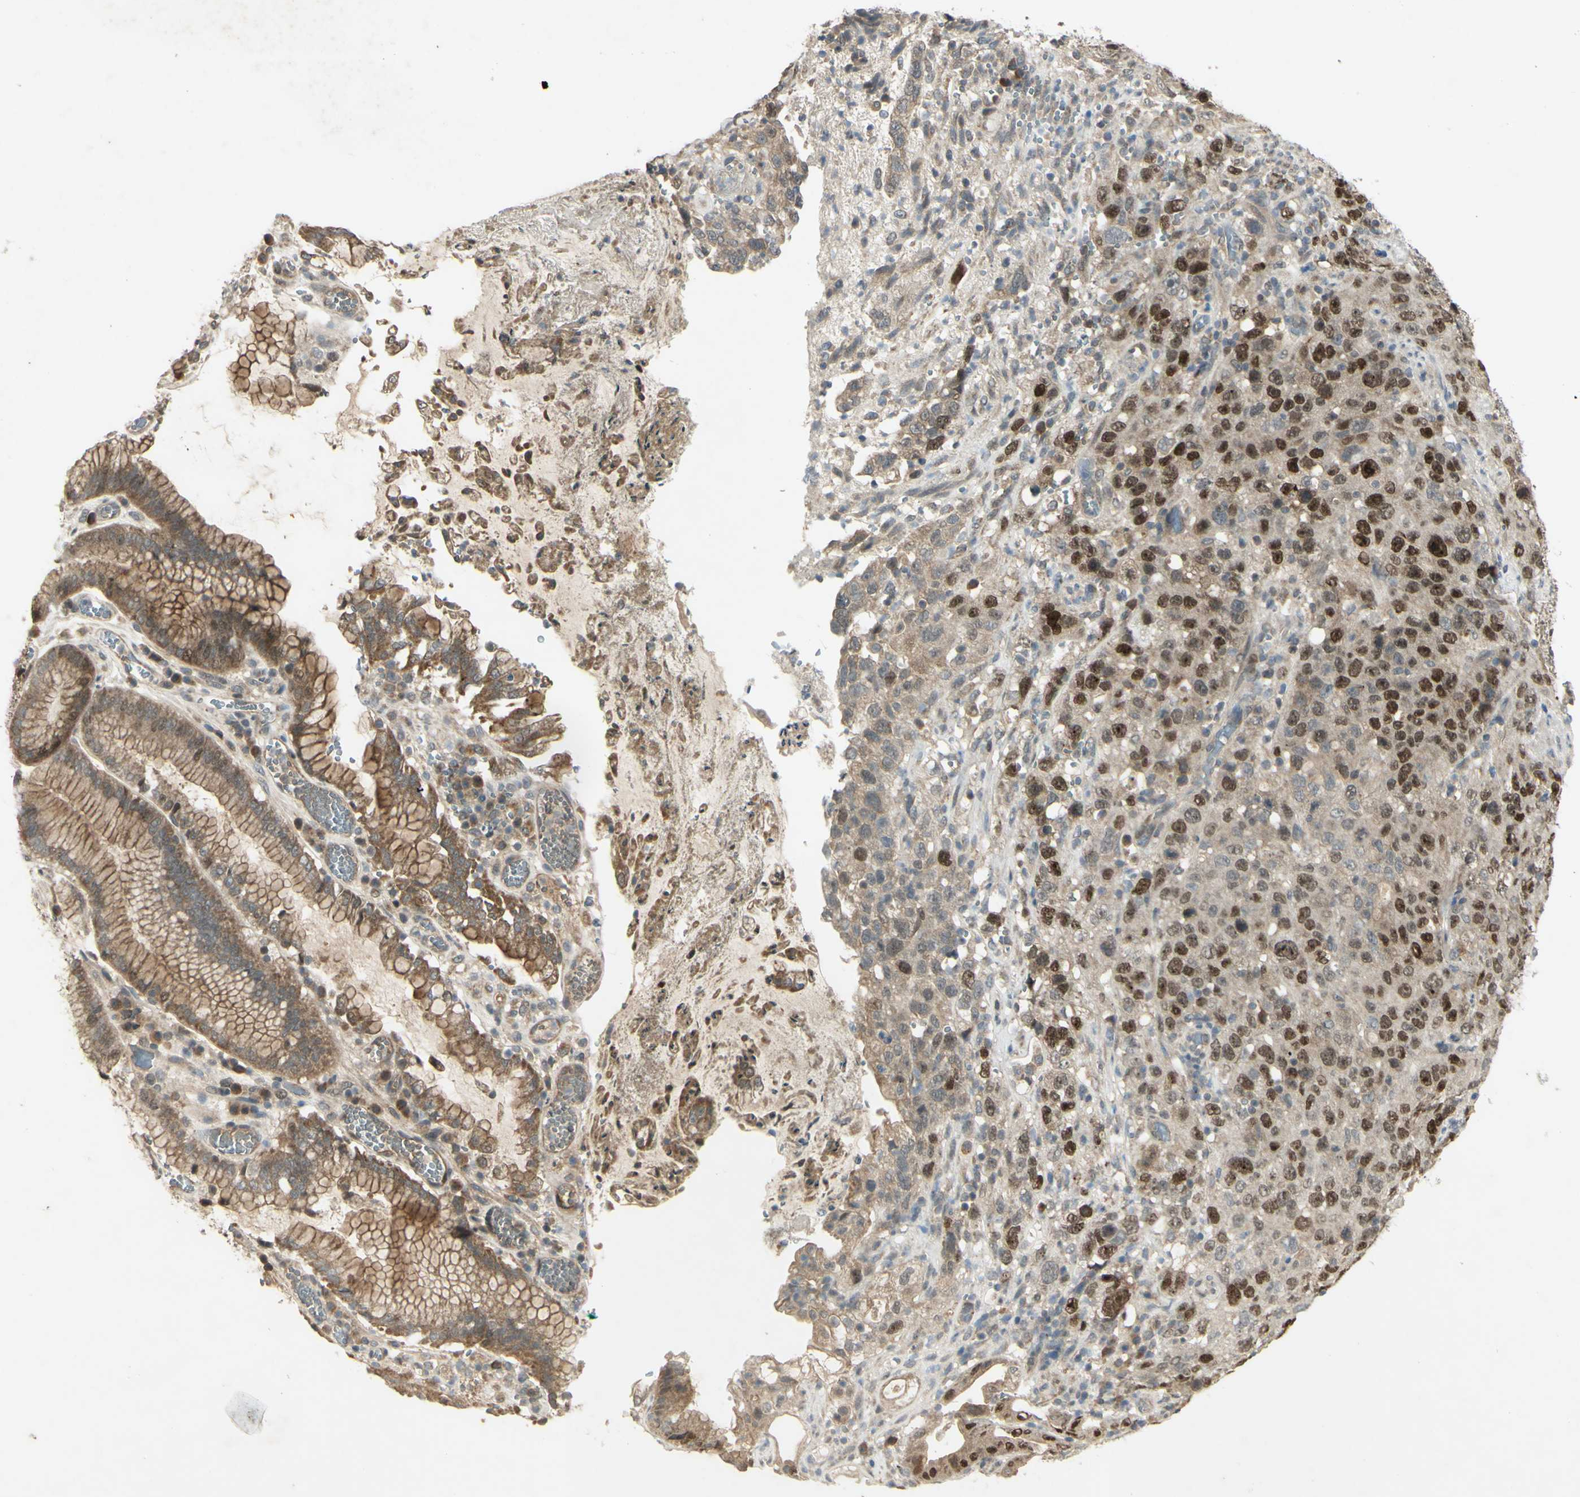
{"staining": {"intensity": "strong", "quantity": "25%-75%", "location": "nuclear"}, "tissue": "stomach cancer", "cell_type": "Tumor cells", "image_type": "cancer", "snomed": [{"axis": "morphology", "description": "Normal tissue, NOS"}, {"axis": "morphology", "description": "Adenocarcinoma, NOS"}, {"axis": "topography", "description": "Stomach"}], "caption": "Adenocarcinoma (stomach) tissue shows strong nuclear positivity in about 25%-75% of tumor cells (IHC, brightfield microscopy, high magnification).", "gene": "RAD18", "patient": {"sex": "male", "age": 48}}